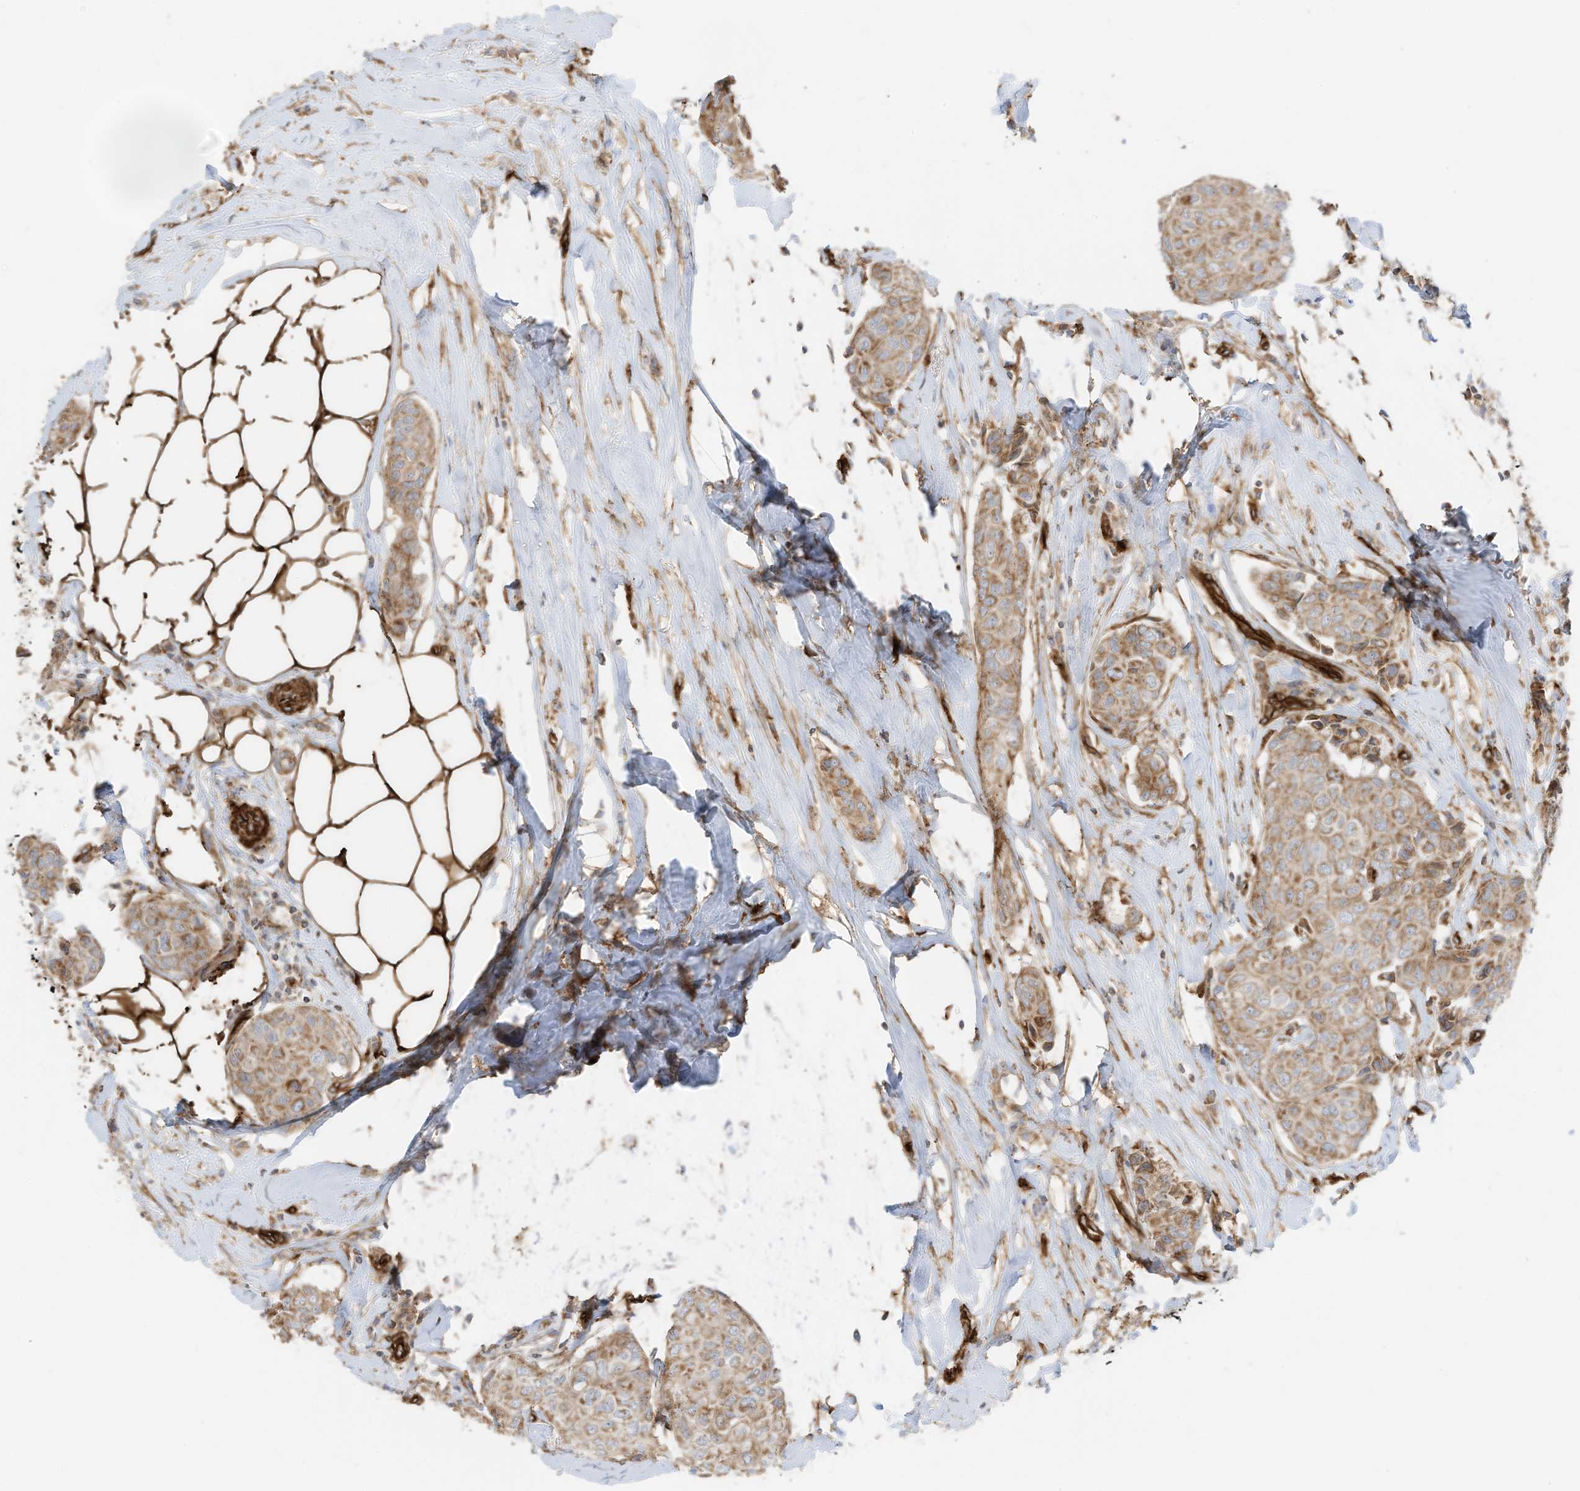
{"staining": {"intensity": "moderate", "quantity": ">75%", "location": "cytoplasmic/membranous"}, "tissue": "breast cancer", "cell_type": "Tumor cells", "image_type": "cancer", "snomed": [{"axis": "morphology", "description": "Duct carcinoma"}, {"axis": "topography", "description": "Breast"}], "caption": "IHC photomicrograph of neoplastic tissue: human breast cancer stained using IHC demonstrates medium levels of moderate protein expression localized specifically in the cytoplasmic/membranous of tumor cells, appearing as a cytoplasmic/membranous brown color.", "gene": "ABCB7", "patient": {"sex": "female", "age": 80}}